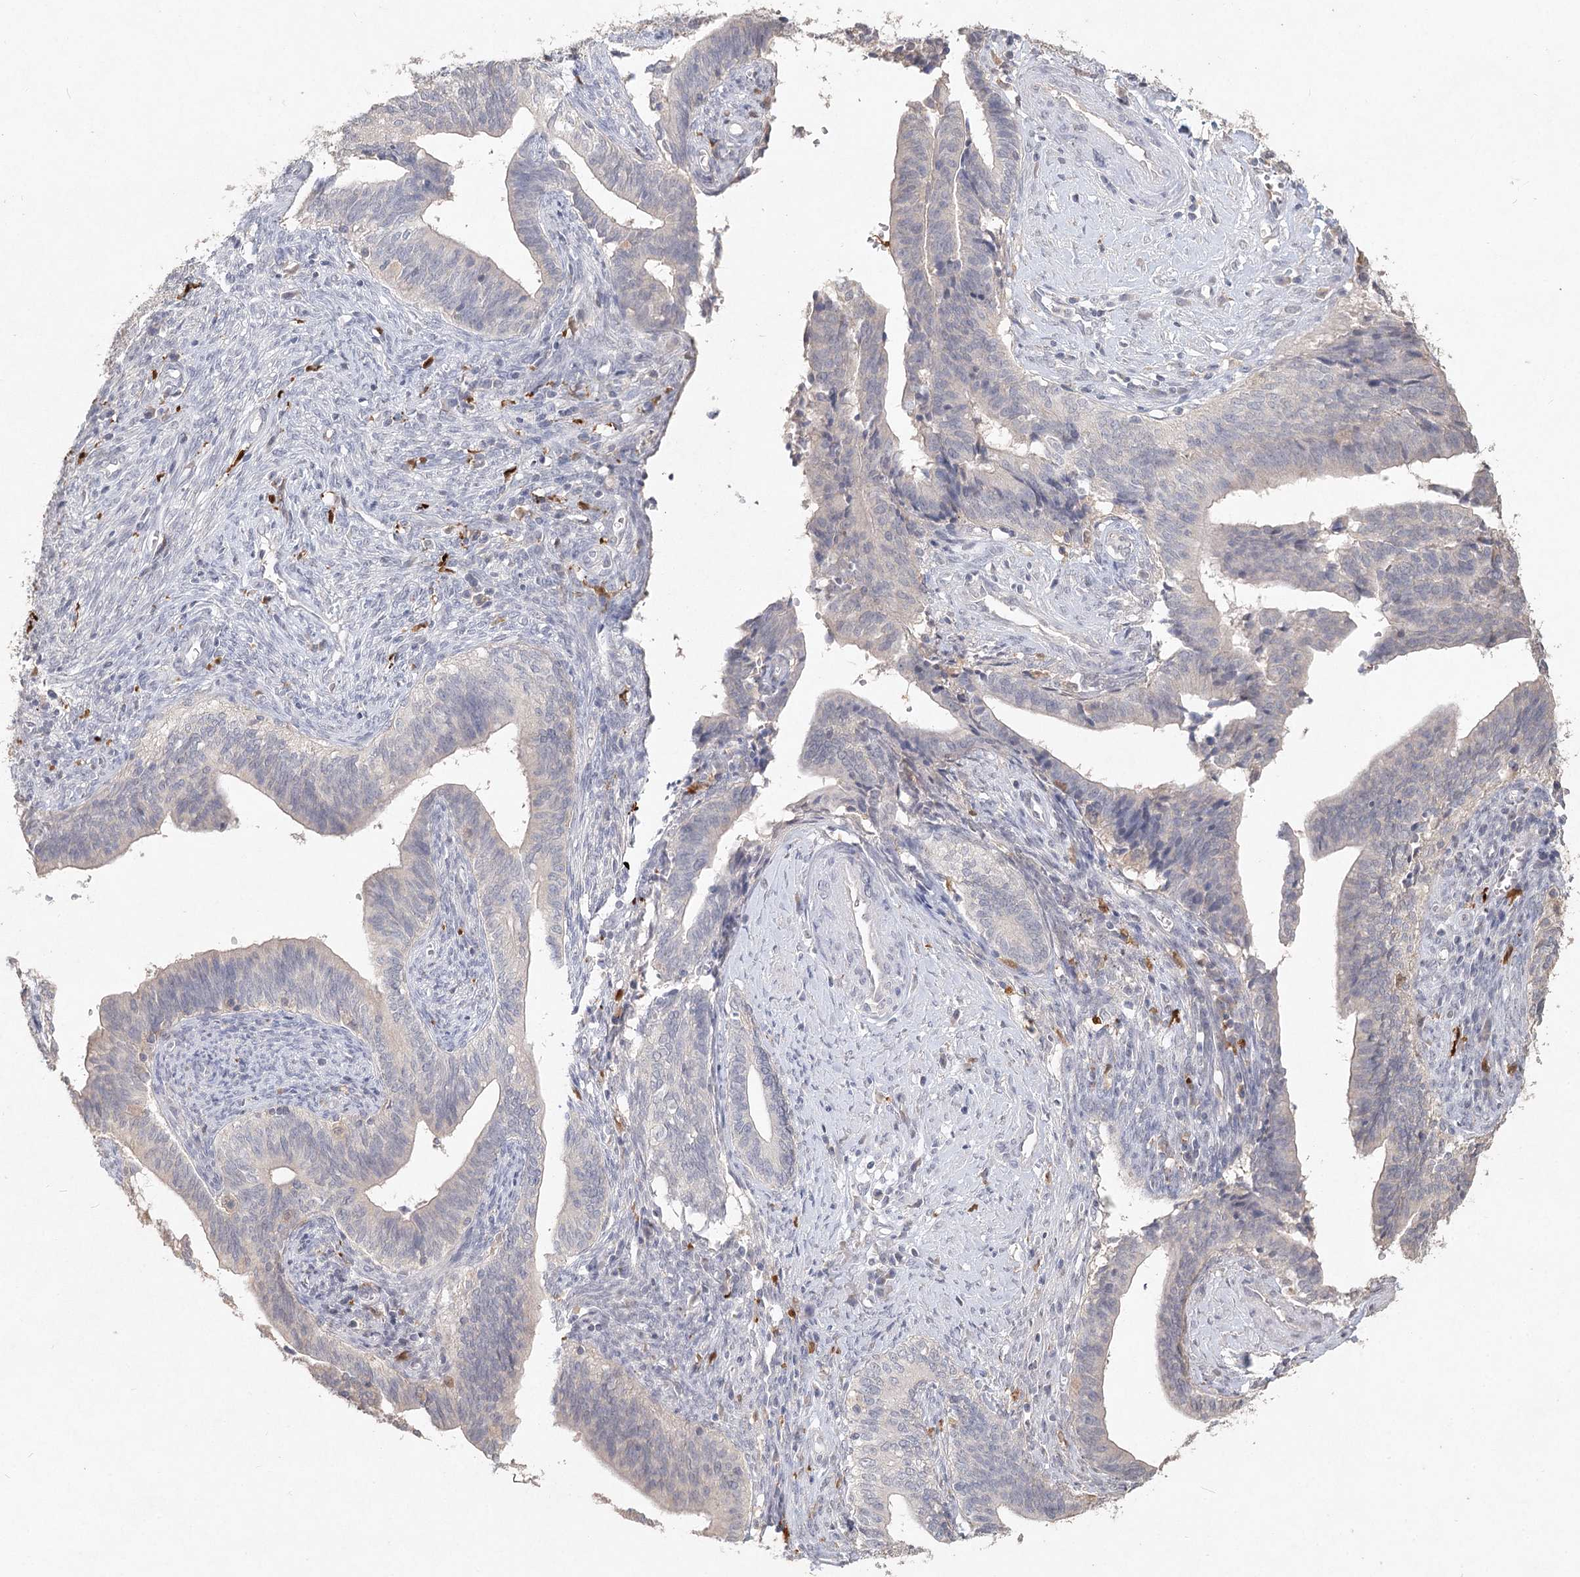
{"staining": {"intensity": "negative", "quantity": "none", "location": "none"}, "tissue": "cervical cancer", "cell_type": "Tumor cells", "image_type": "cancer", "snomed": [{"axis": "morphology", "description": "Adenocarcinoma, NOS"}, {"axis": "topography", "description": "Cervix"}], "caption": "An immunohistochemistry (IHC) micrograph of cervical cancer (adenocarcinoma) is shown. There is no staining in tumor cells of cervical cancer (adenocarcinoma).", "gene": "ARSI", "patient": {"sex": "female", "age": 44}}